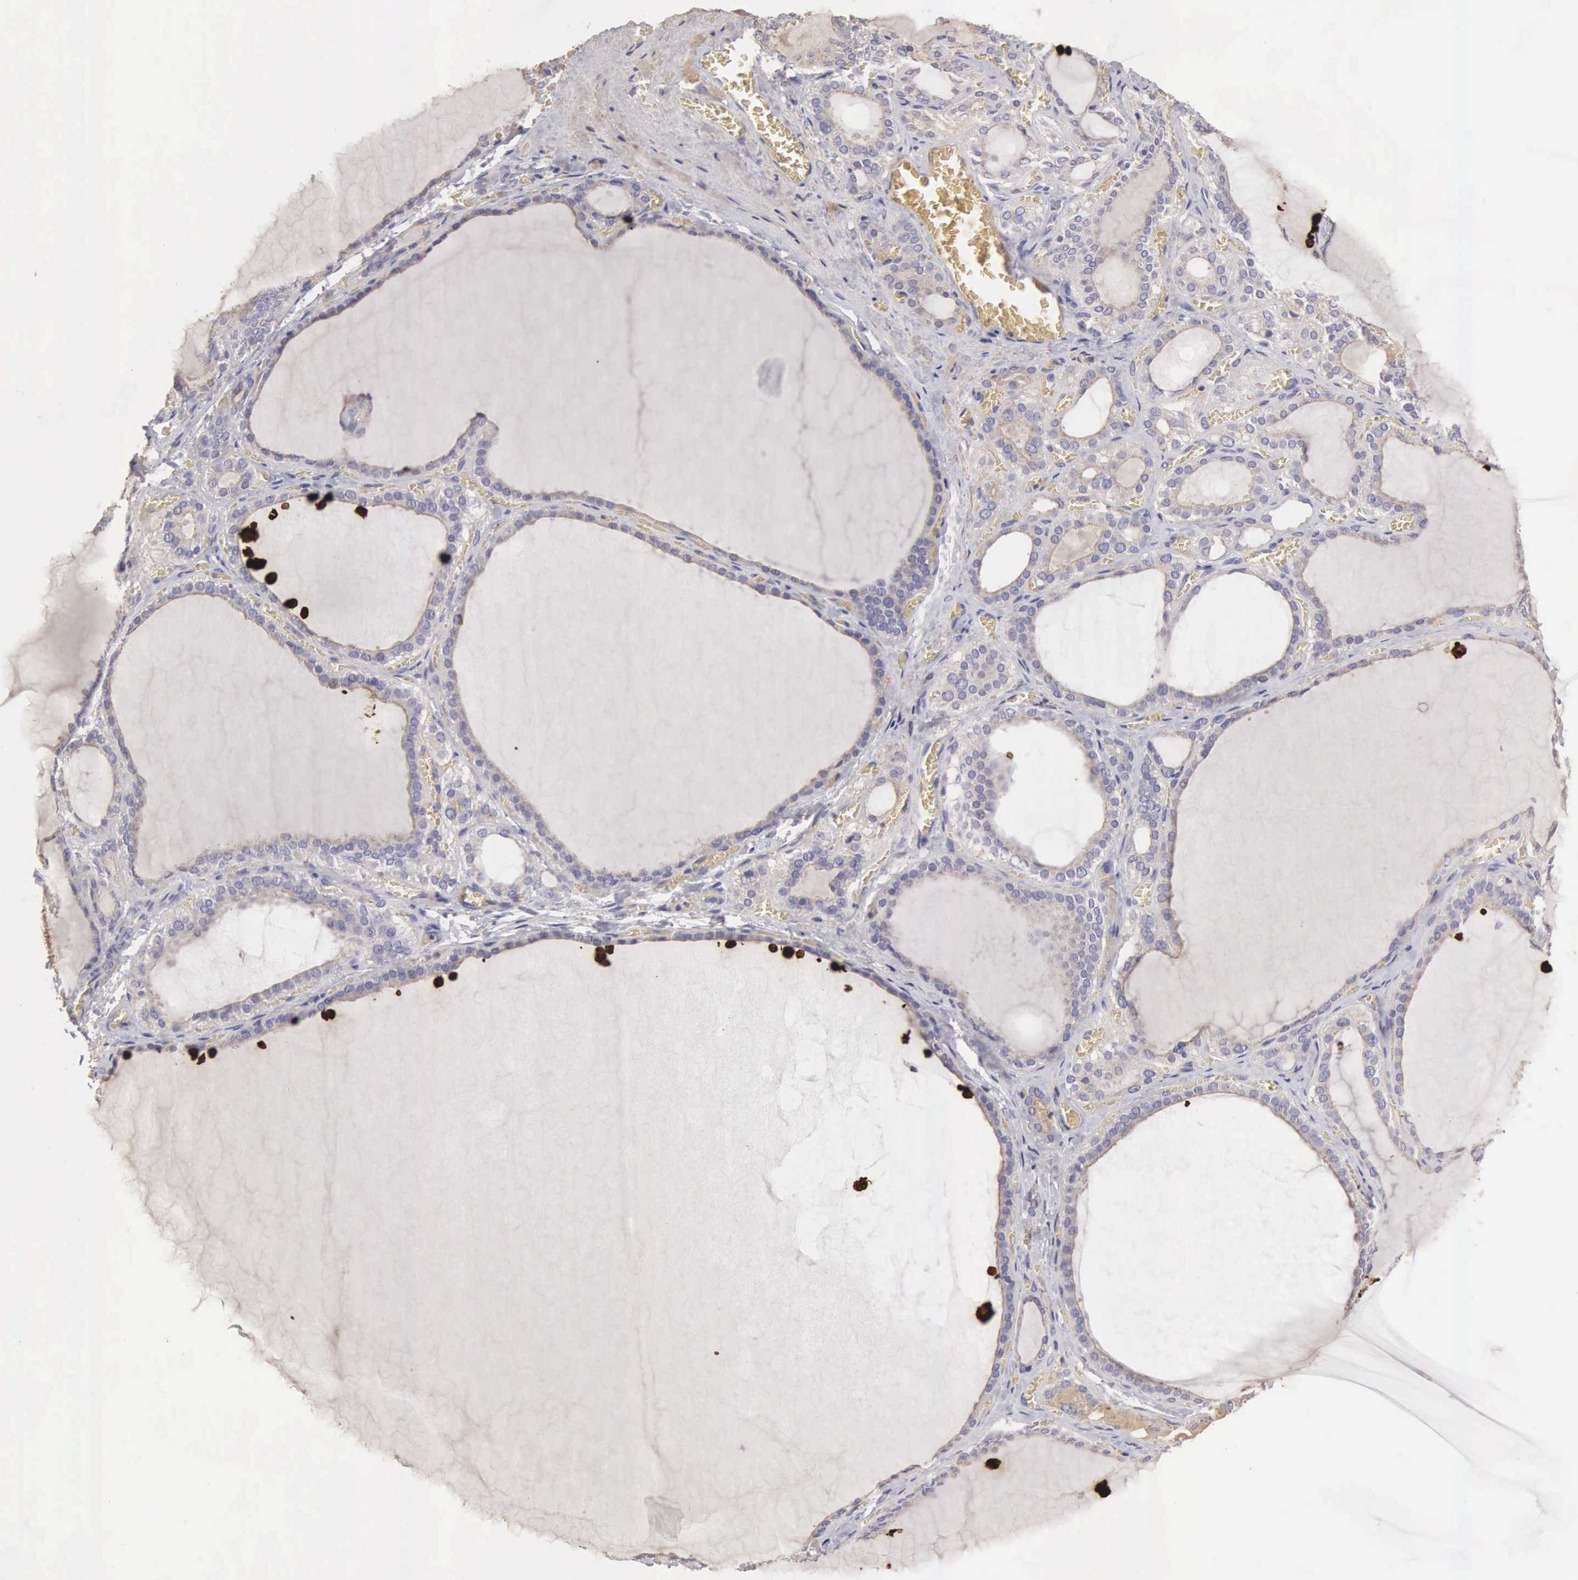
{"staining": {"intensity": "negative", "quantity": "none", "location": "none"}, "tissue": "thyroid gland", "cell_type": "Glandular cells", "image_type": "normal", "snomed": [{"axis": "morphology", "description": "Normal tissue, NOS"}, {"axis": "topography", "description": "Thyroid gland"}], "caption": "The histopathology image exhibits no significant positivity in glandular cells of thyroid gland.", "gene": "CLU", "patient": {"sex": "female", "age": 55}}